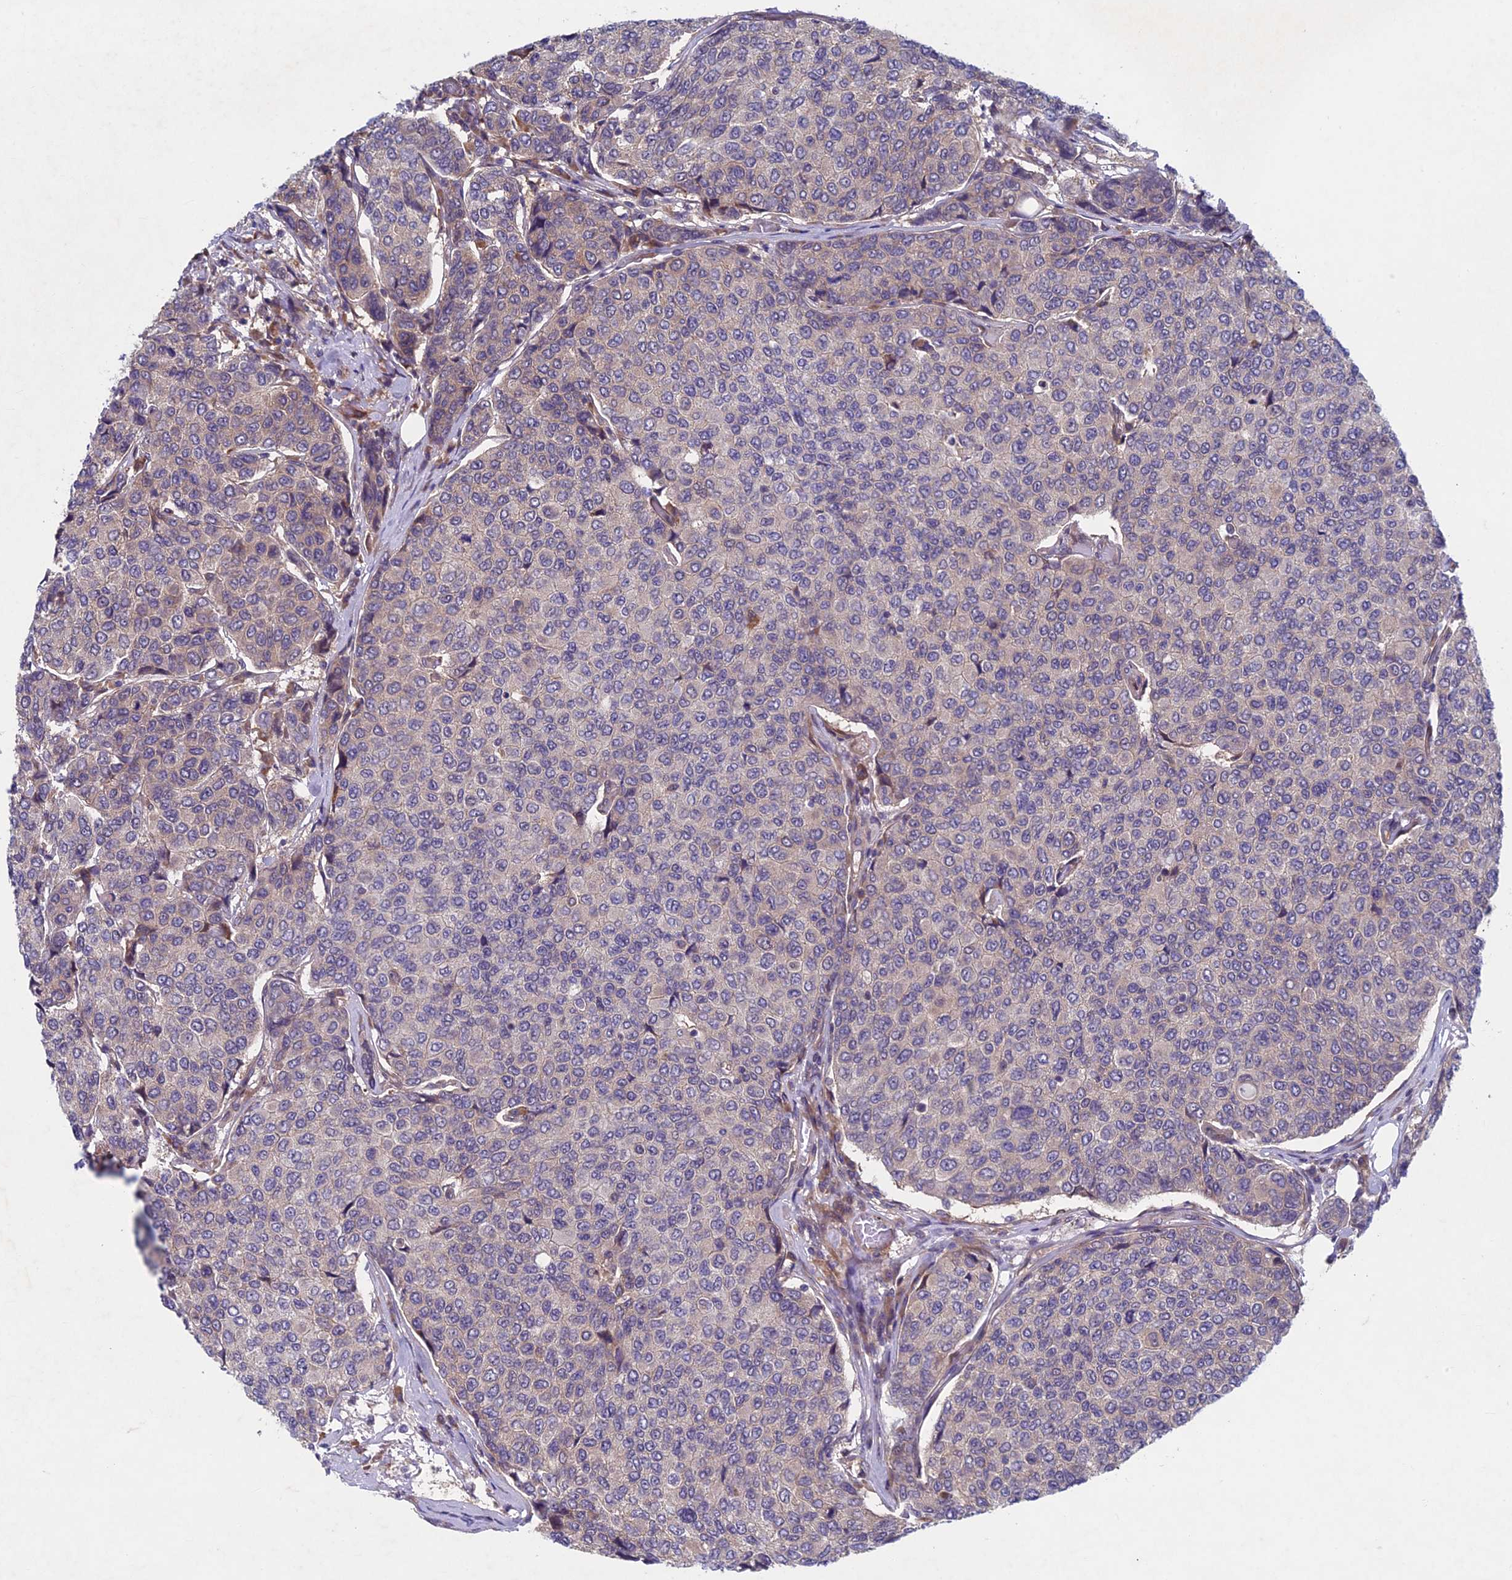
{"staining": {"intensity": "negative", "quantity": "none", "location": "none"}, "tissue": "breast cancer", "cell_type": "Tumor cells", "image_type": "cancer", "snomed": [{"axis": "morphology", "description": "Duct carcinoma"}, {"axis": "topography", "description": "Breast"}], "caption": "Immunohistochemical staining of breast infiltrating ductal carcinoma demonstrates no significant expression in tumor cells.", "gene": "PTHLH", "patient": {"sex": "female", "age": 55}}